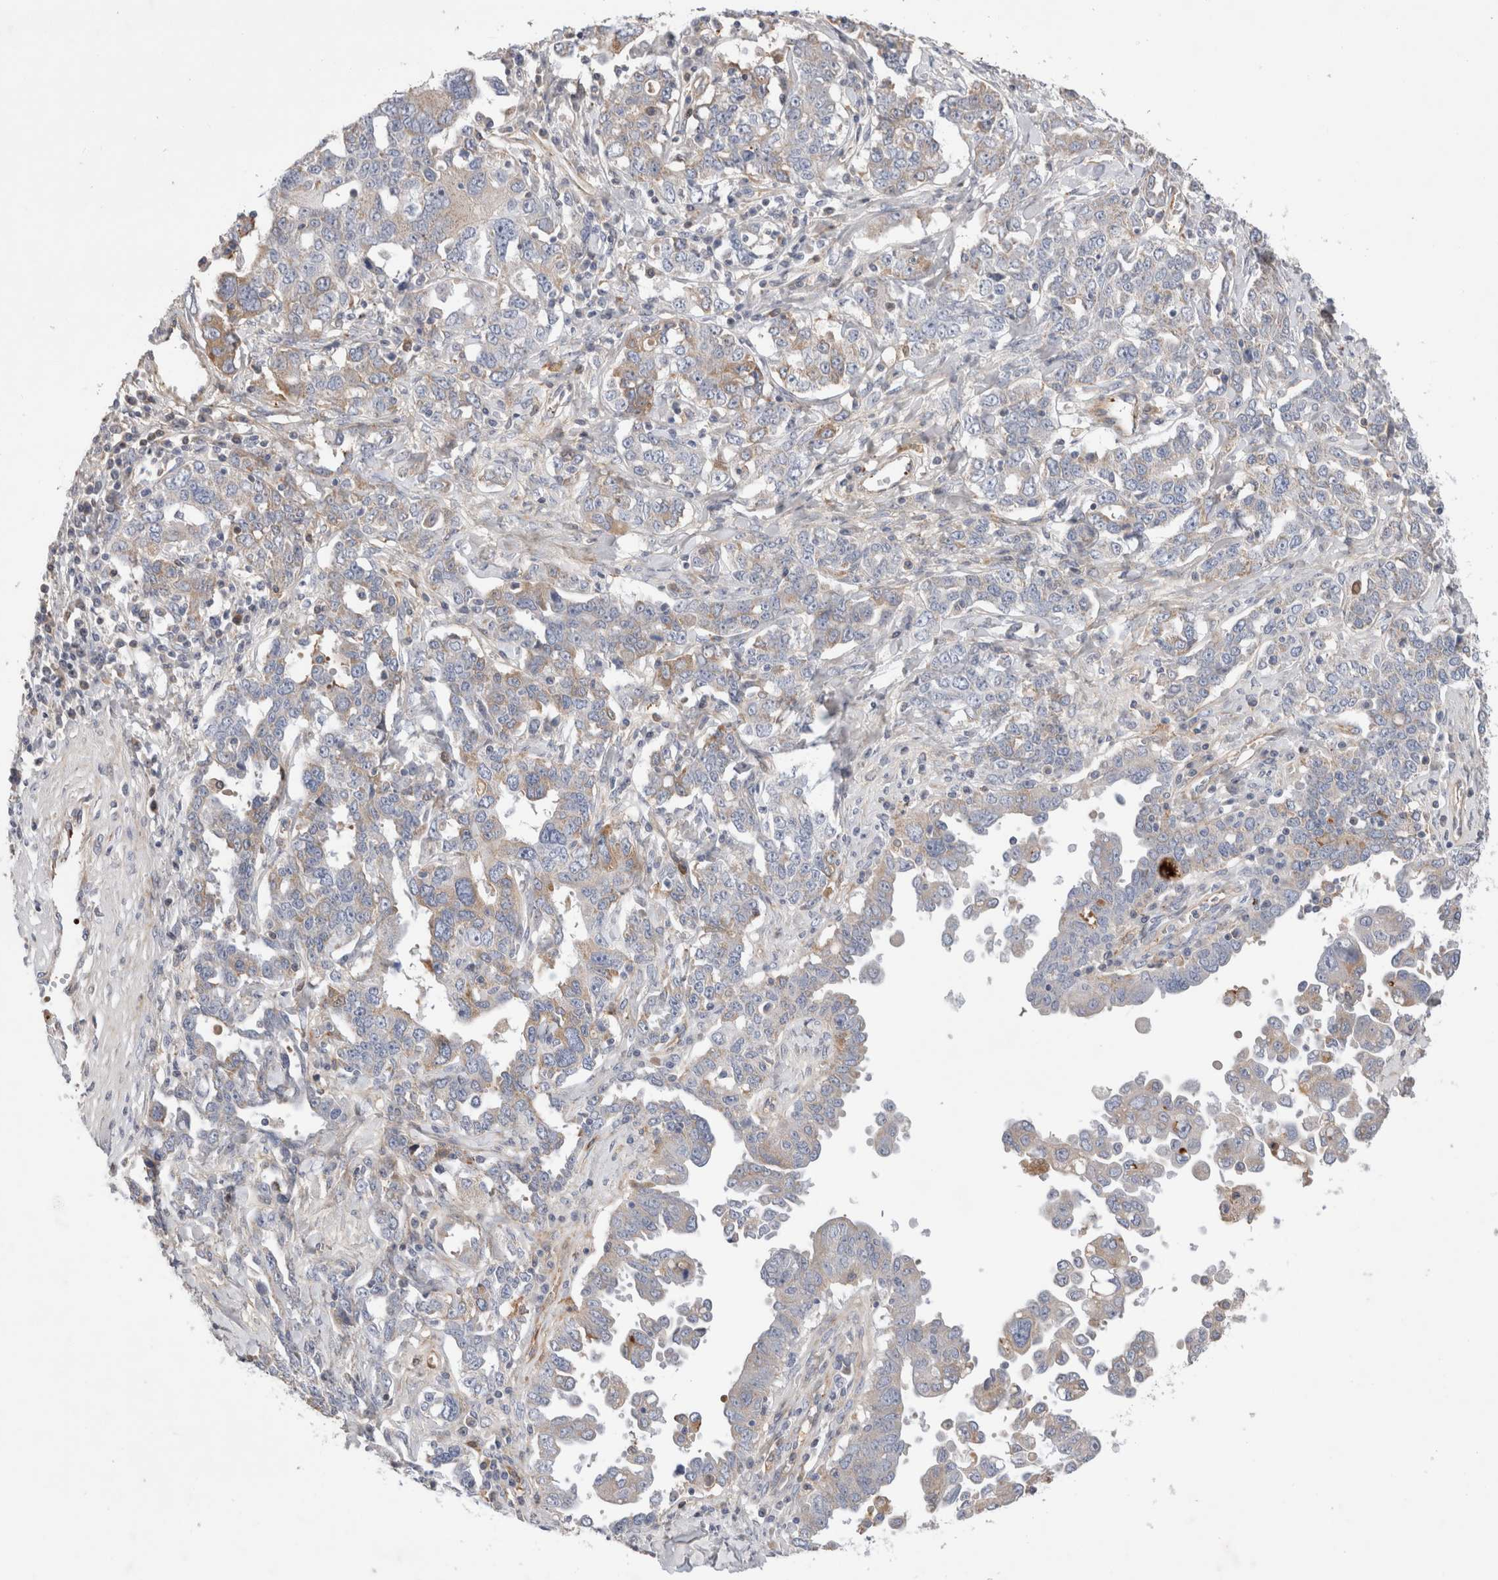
{"staining": {"intensity": "weak", "quantity": "<25%", "location": "cytoplasmic/membranous"}, "tissue": "ovarian cancer", "cell_type": "Tumor cells", "image_type": "cancer", "snomed": [{"axis": "morphology", "description": "Carcinoma, endometroid"}, {"axis": "topography", "description": "Ovary"}], "caption": "High power microscopy histopathology image of an IHC photomicrograph of ovarian cancer (endometroid carcinoma), revealing no significant positivity in tumor cells. (Brightfield microscopy of DAB (3,3'-diaminobenzidine) IHC at high magnification).", "gene": "ECHDC2", "patient": {"sex": "female", "age": 62}}